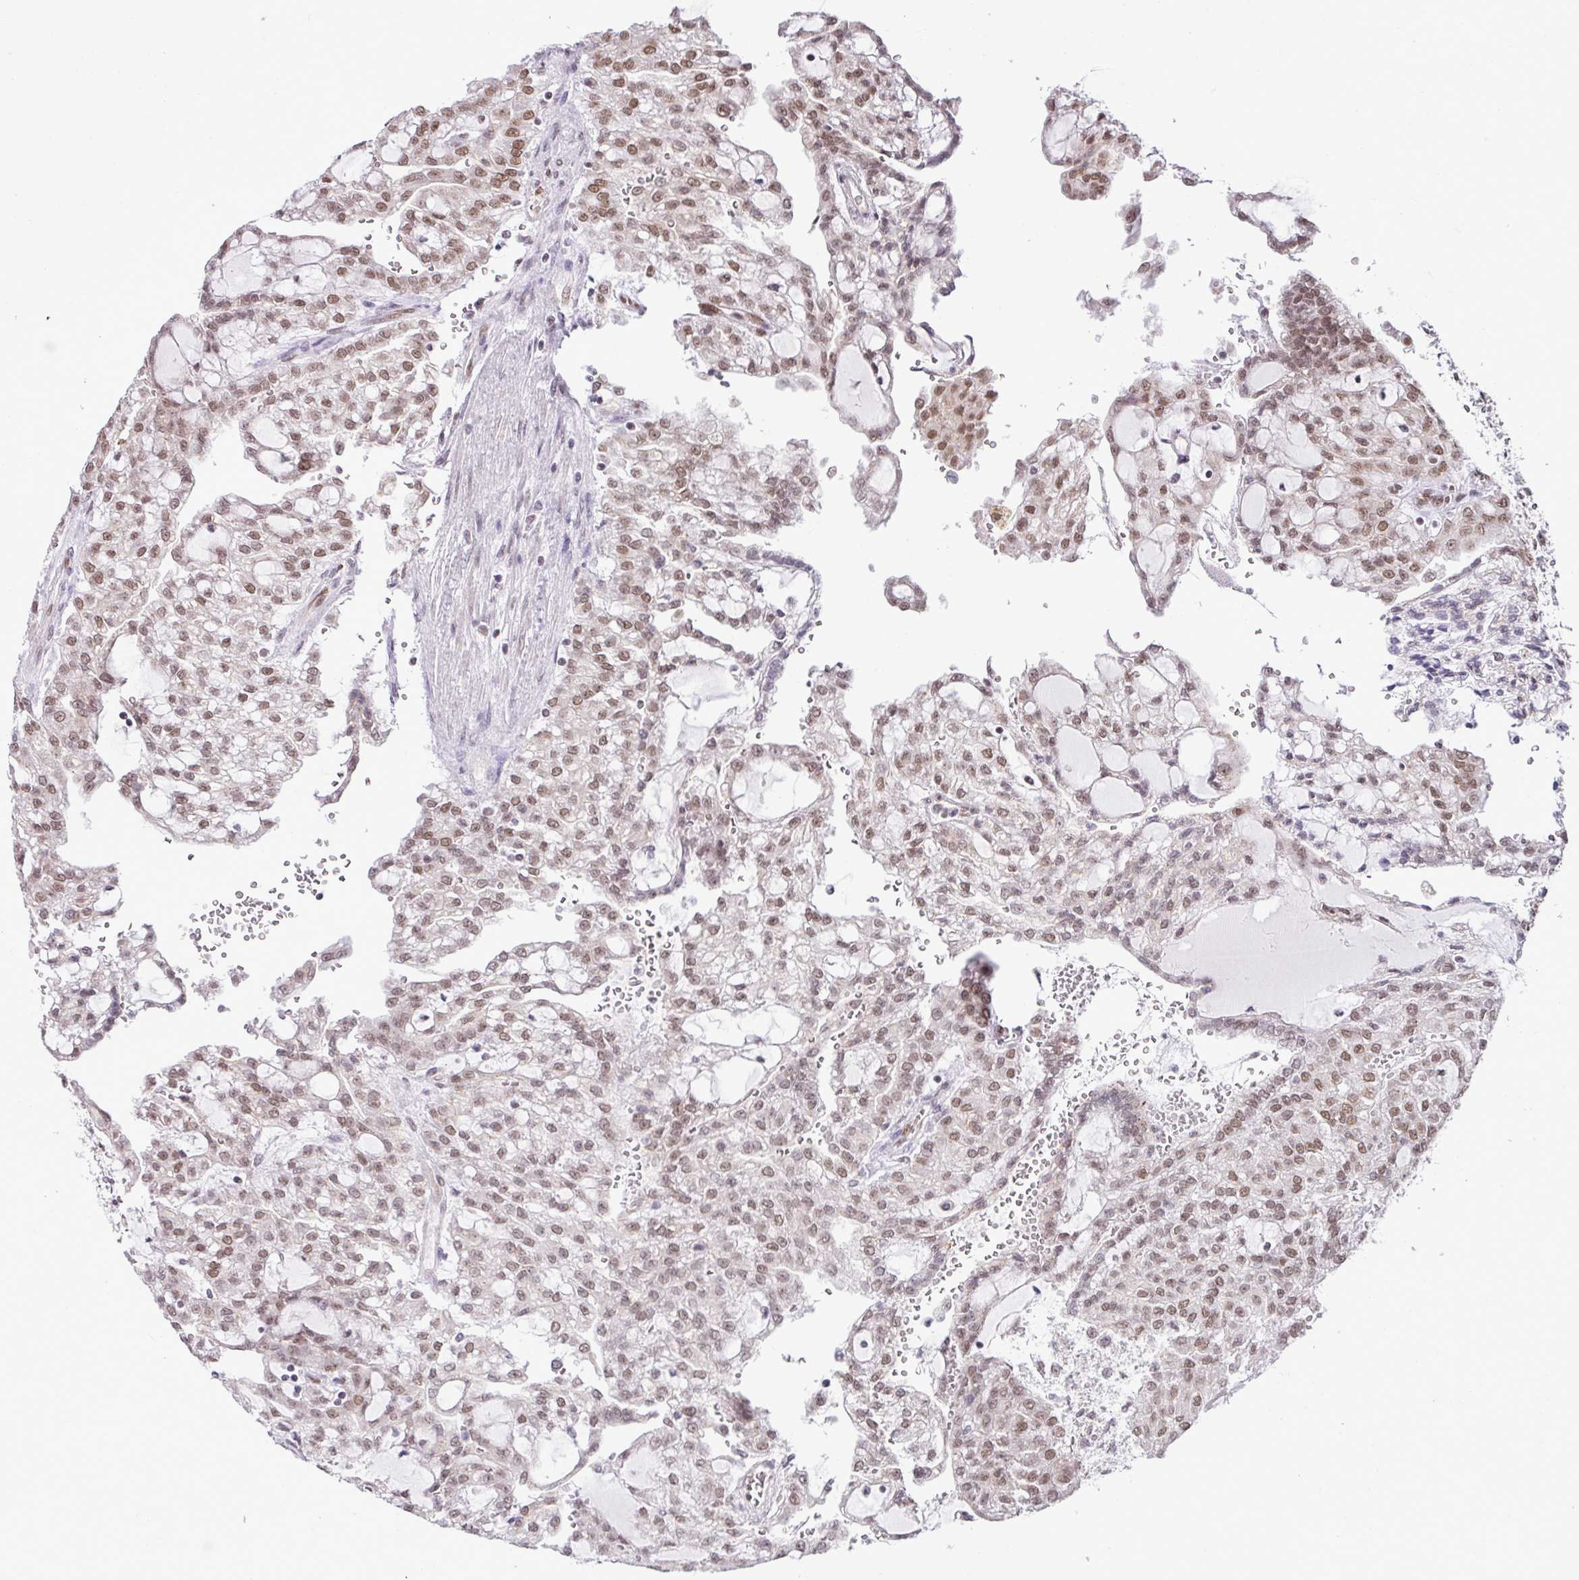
{"staining": {"intensity": "moderate", "quantity": ">75%", "location": "nuclear"}, "tissue": "renal cancer", "cell_type": "Tumor cells", "image_type": "cancer", "snomed": [{"axis": "morphology", "description": "Adenocarcinoma, NOS"}, {"axis": "topography", "description": "Kidney"}], "caption": "Approximately >75% of tumor cells in renal adenocarcinoma show moderate nuclear protein staining as visualized by brown immunohistochemical staining.", "gene": "PGAP4", "patient": {"sex": "male", "age": 63}}